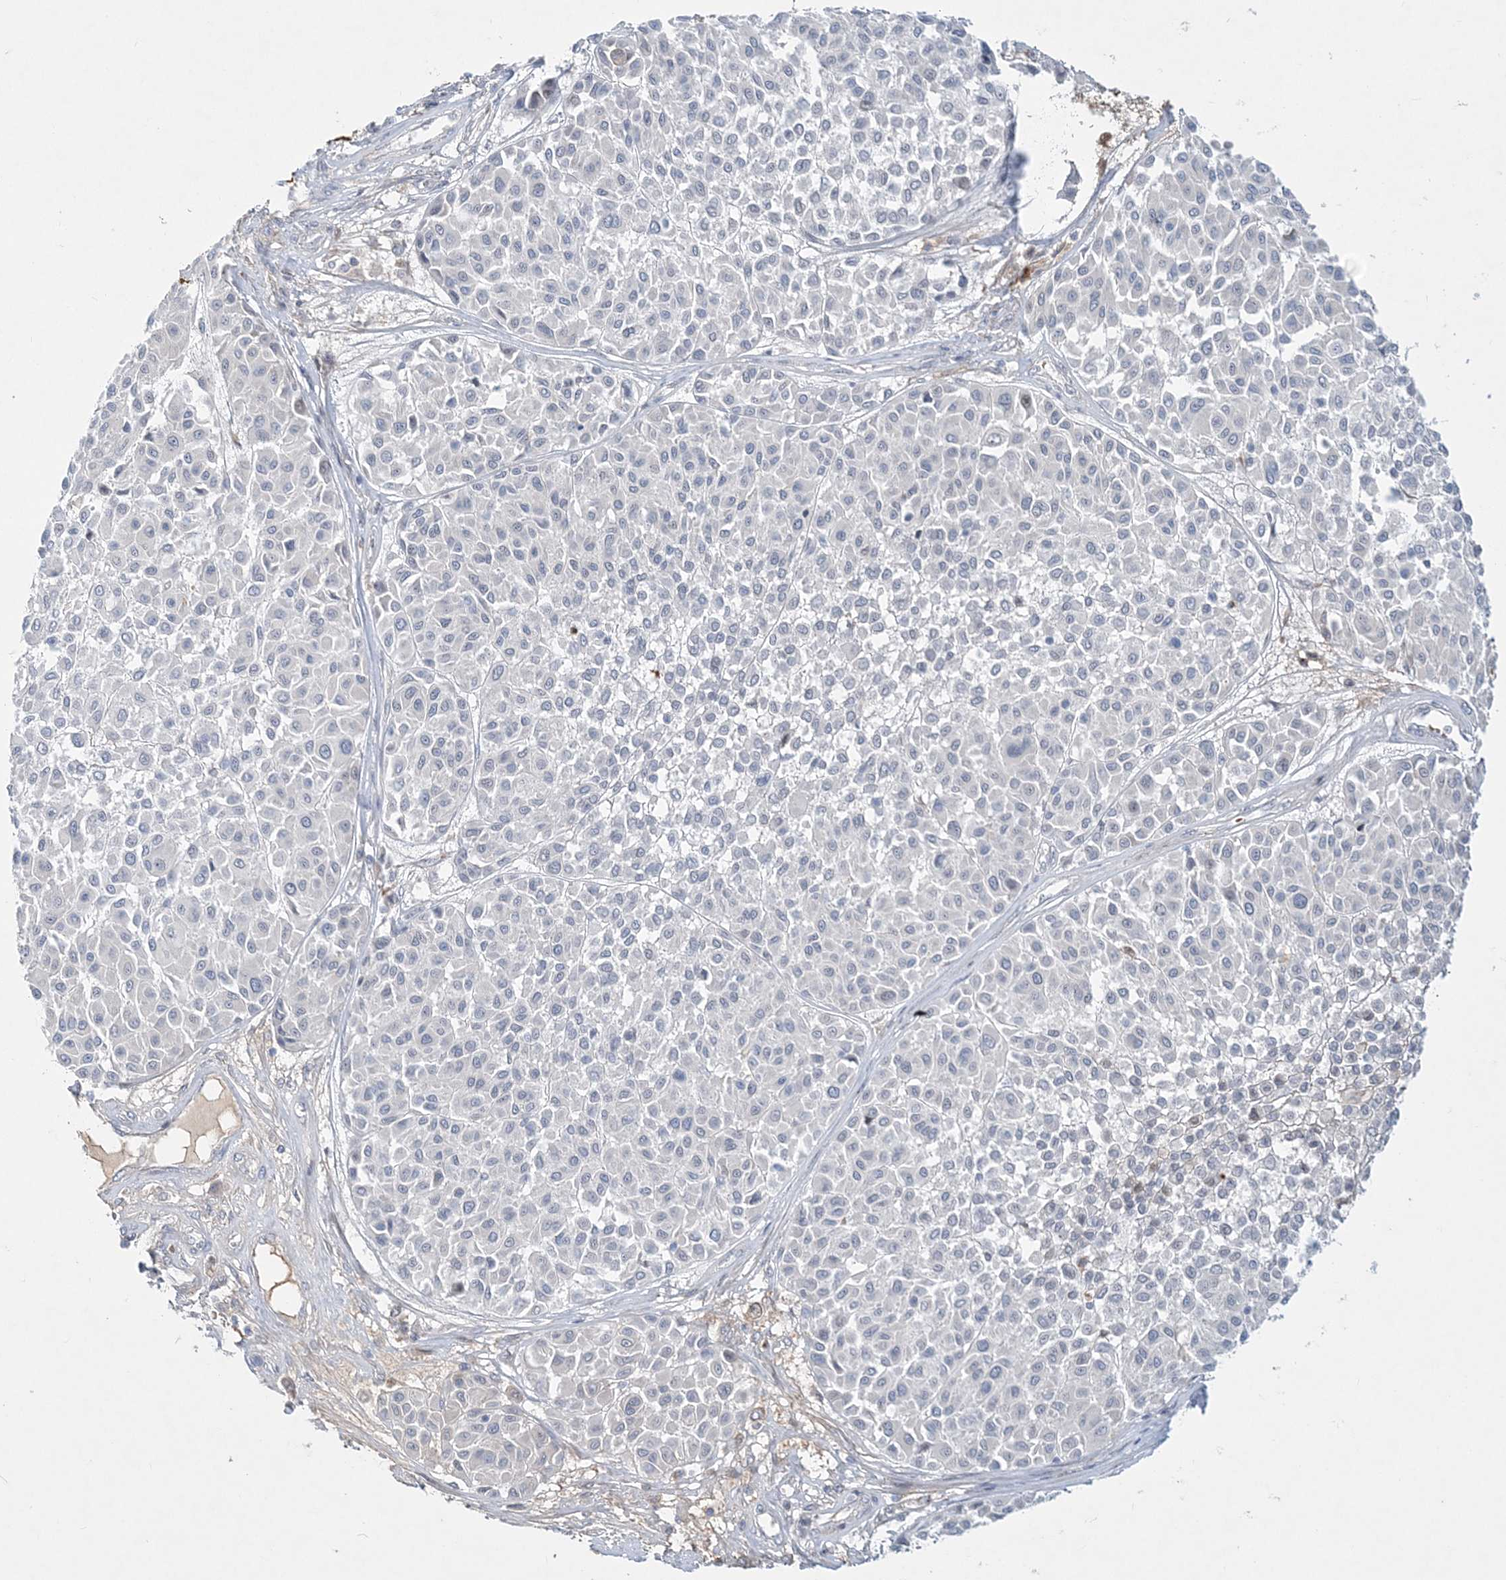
{"staining": {"intensity": "negative", "quantity": "none", "location": "none"}, "tissue": "melanoma", "cell_type": "Tumor cells", "image_type": "cancer", "snomed": [{"axis": "morphology", "description": "Malignant melanoma, Metastatic site"}, {"axis": "topography", "description": "Soft tissue"}], "caption": "Image shows no significant protein staining in tumor cells of malignant melanoma (metastatic site).", "gene": "DNAH5", "patient": {"sex": "male", "age": 41}}